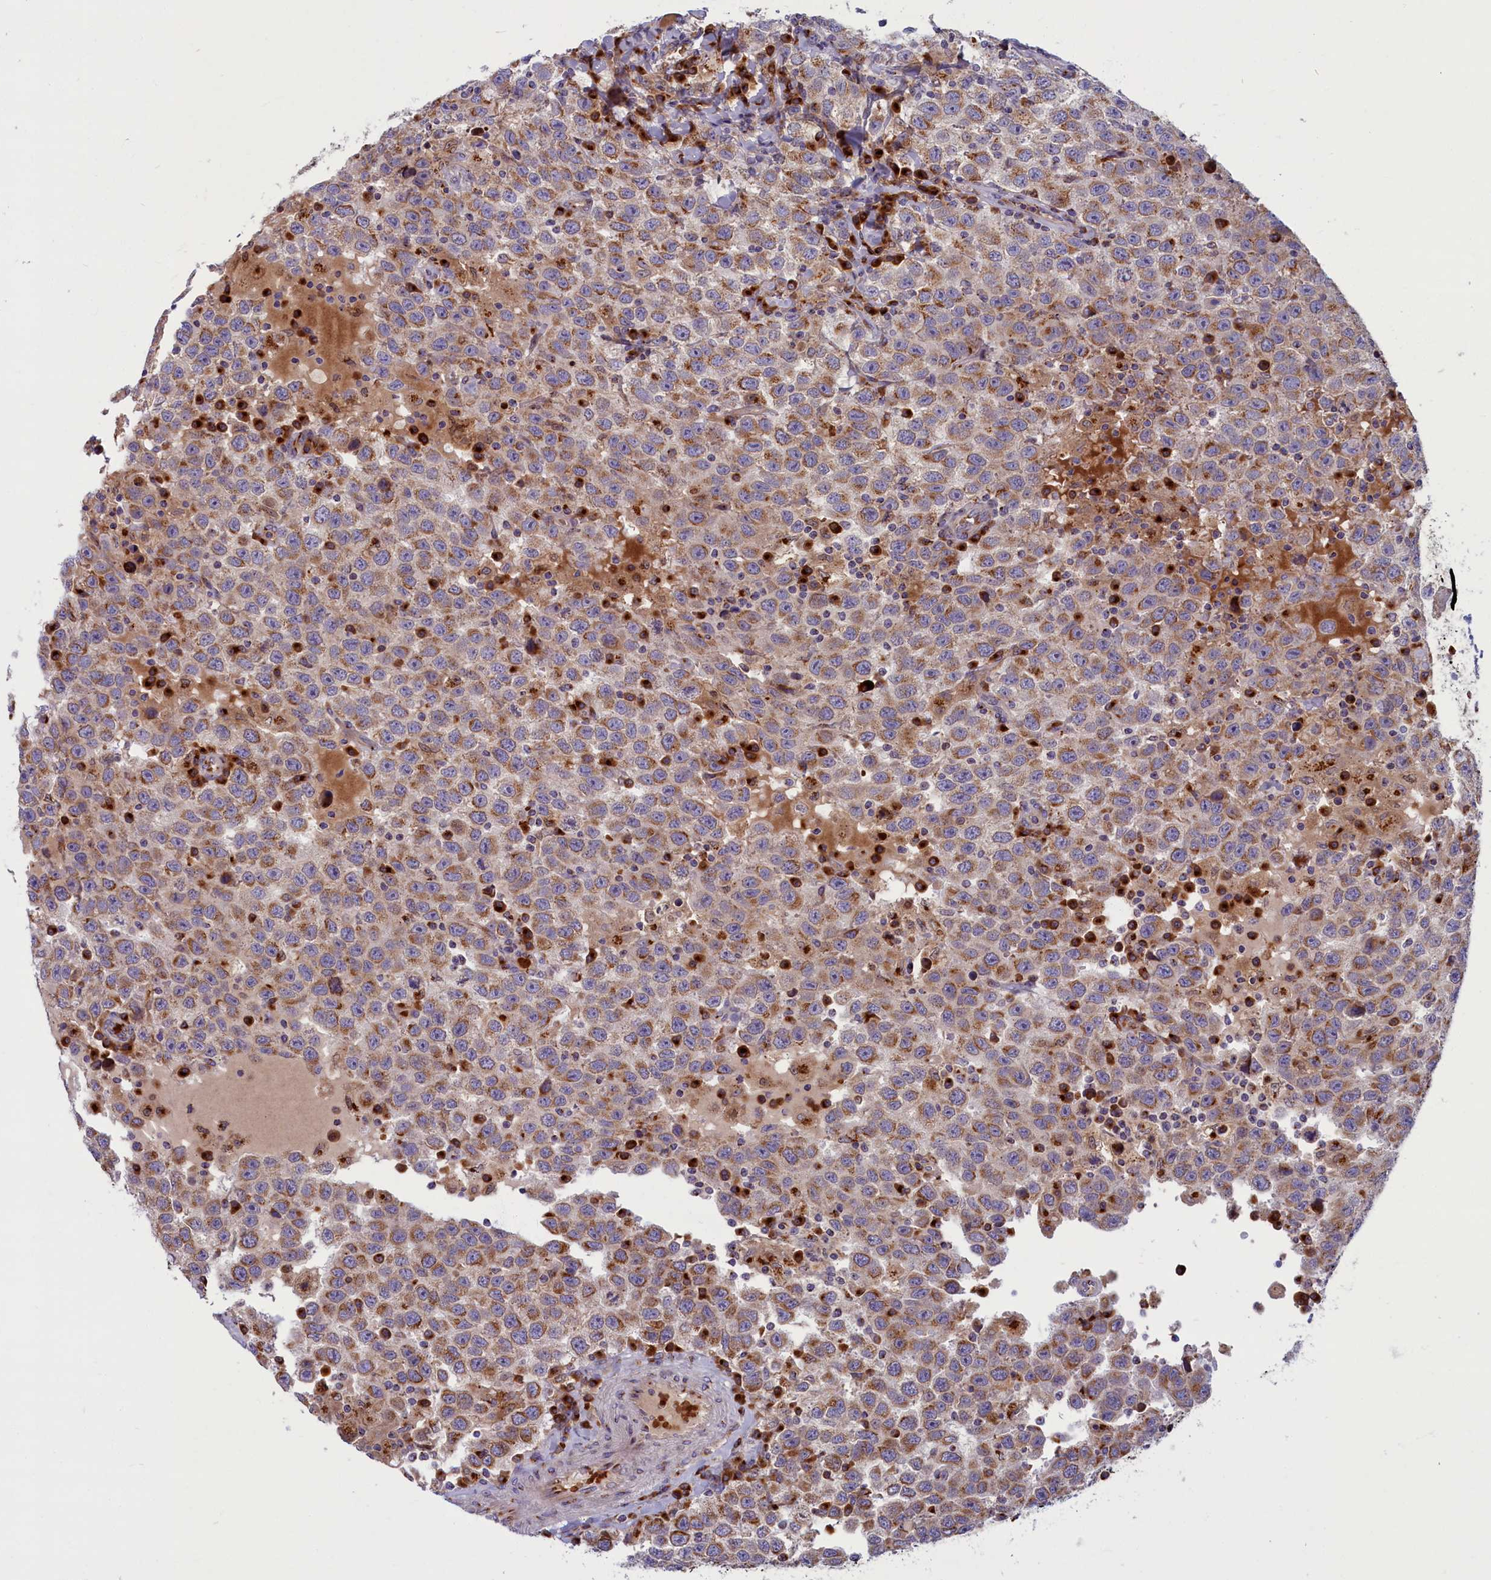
{"staining": {"intensity": "moderate", "quantity": ">75%", "location": "cytoplasmic/membranous"}, "tissue": "testis cancer", "cell_type": "Tumor cells", "image_type": "cancer", "snomed": [{"axis": "morphology", "description": "Seminoma, NOS"}, {"axis": "topography", "description": "Testis"}], "caption": "A micrograph of human testis seminoma stained for a protein demonstrates moderate cytoplasmic/membranous brown staining in tumor cells. The protein of interest is stained brown, and the nuclei are stained in blue (DAB (3,3'-diaminobenzidine) IHC with brightfield microscopy, high magnification).", "gene": "BLVRB", "patient": {"sex": "male", "age": 41}}